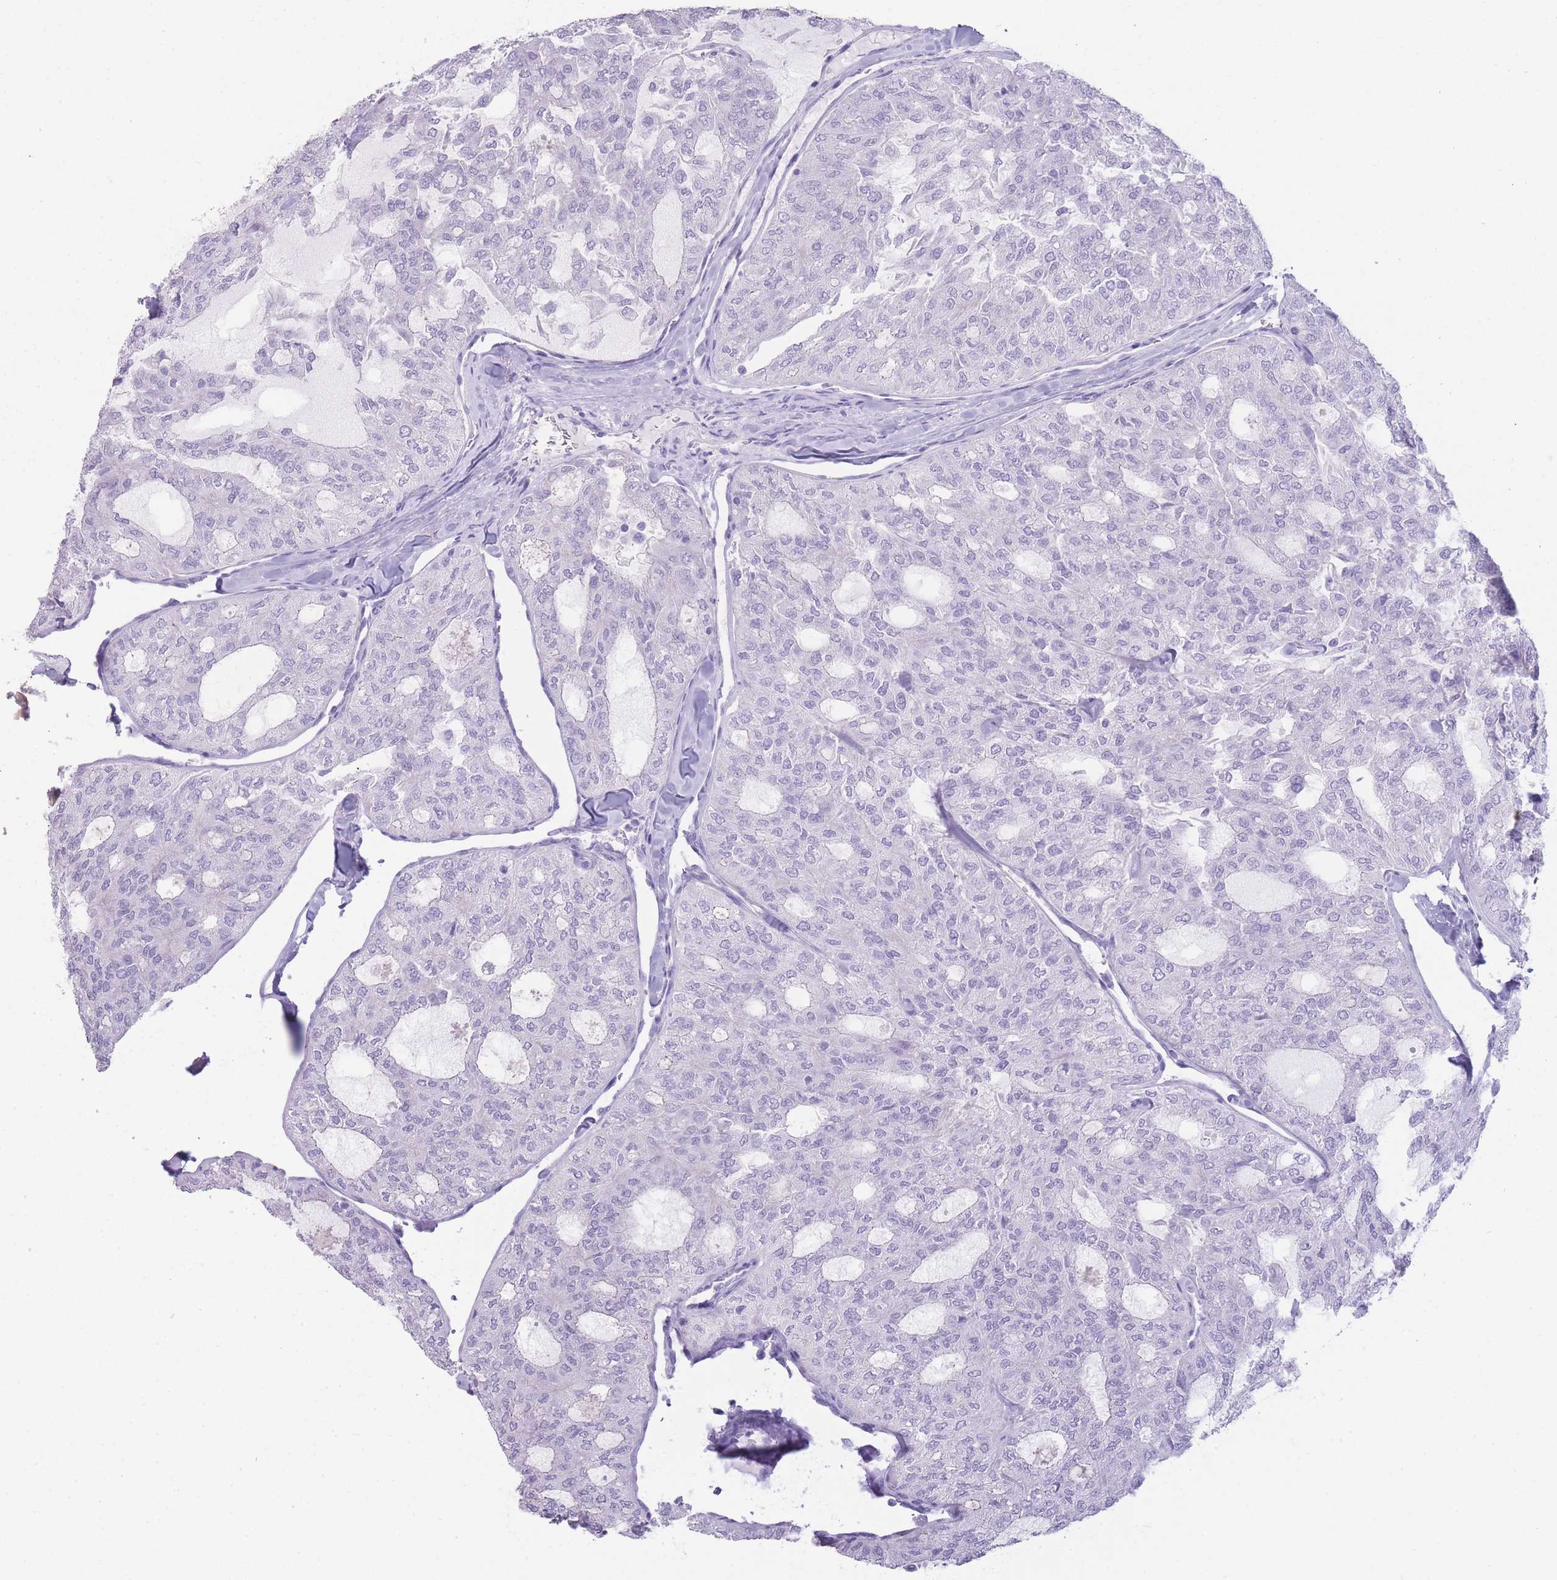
{"staining": {"intensity": "negative", "quantity": "none", "location": "none"}, "tissue": "thyroid cancer", "cell_type": "Tumor cells", "image_type": "cancer", "snomed": [{"axis": "morphology", "description": "Follicular adenoma carcinoma, NOS"}, {"axis": "topography", "description": "Thyroid gland"}], "caption": "Tumor cells show no significant protein positivity in follicular adenoma carcinoma (thyroid).", "gene": "DCANP1", "patient": {"sex": "male", "age": 75}}